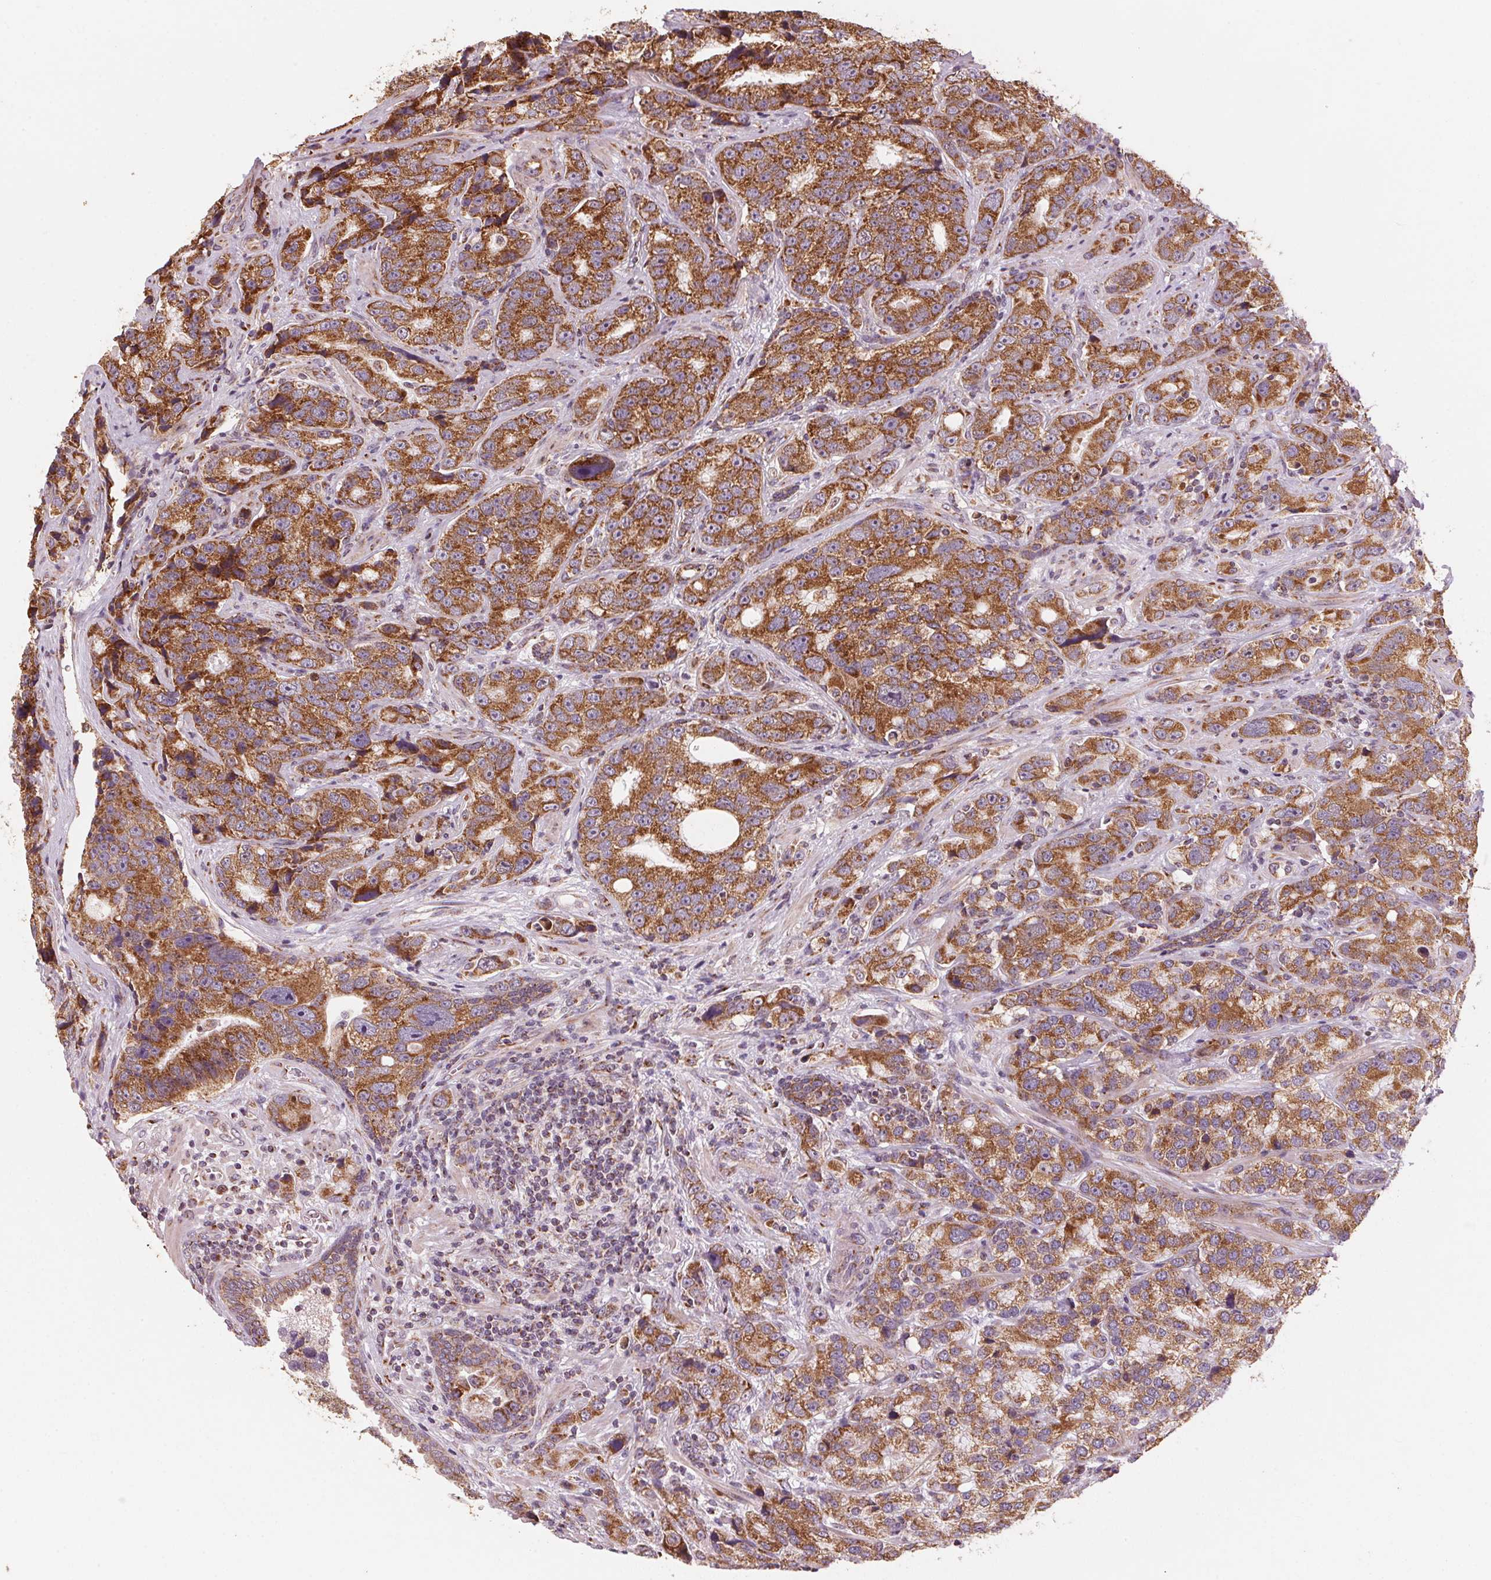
{"staining": {"intensity": "strong", "quantity": ">75%", "location": "cytoplasmic/membranous"}, "tissue": "prostate cancer", "cell_type": "Tumor cells", "image_type": "cancer", "snomed": [{"axis": "morphology", "description": "Adenocarcinoma, NOS"}, {"axis": "topography", "description": "Prostate"}], "caption": "Brown immunohistochemical staining in prostate cancer (adenocarcinoma) shows strong cytoplasmic/membranous expression in about >75% of tumor cells.", "gene": "TOMM70", "patient": {"sex": "male", "age": 63}}